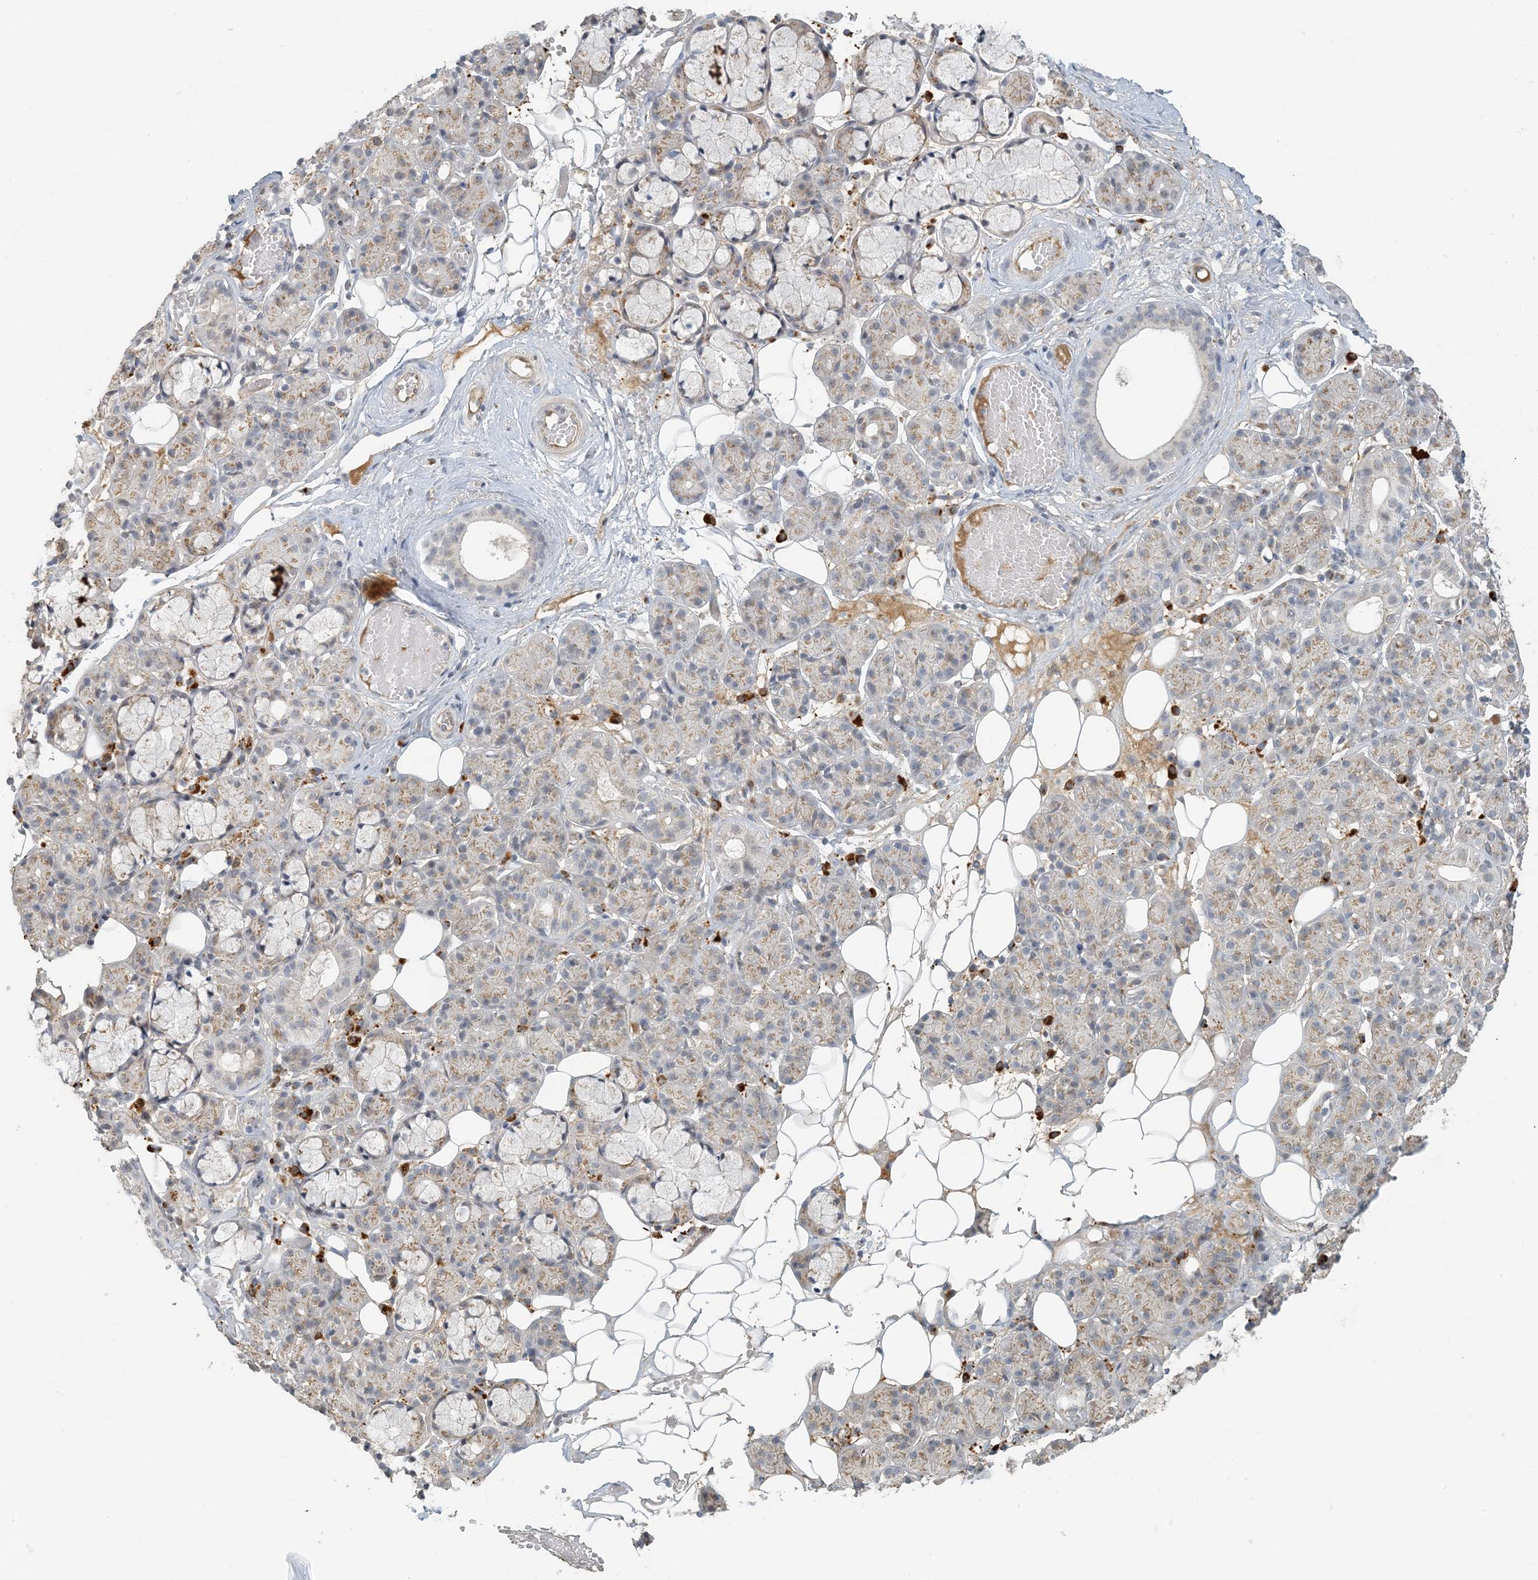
{"staining": {"intensity": "moderate", "quantity": "25%-75%", "location": "cytoplasmic/membranous"}, "tissue": "salivary gland", "cell_type": "Glandular cells", "image_type": "normal", "snomed": [{"axis": "morphology", "description": "Normal tissue, NOS"}, {"axis": "topography", "description": "Salivary gland"}], "caption": "Immunohistochemical staining of normal salivary gland demonstrates medium levels of moderate cytoplasmic/membranous staining in approximately 25%-75% of glandular cells.", "gene": "ZCCHC4", "patient": {"sex": "male", "age": 63}}